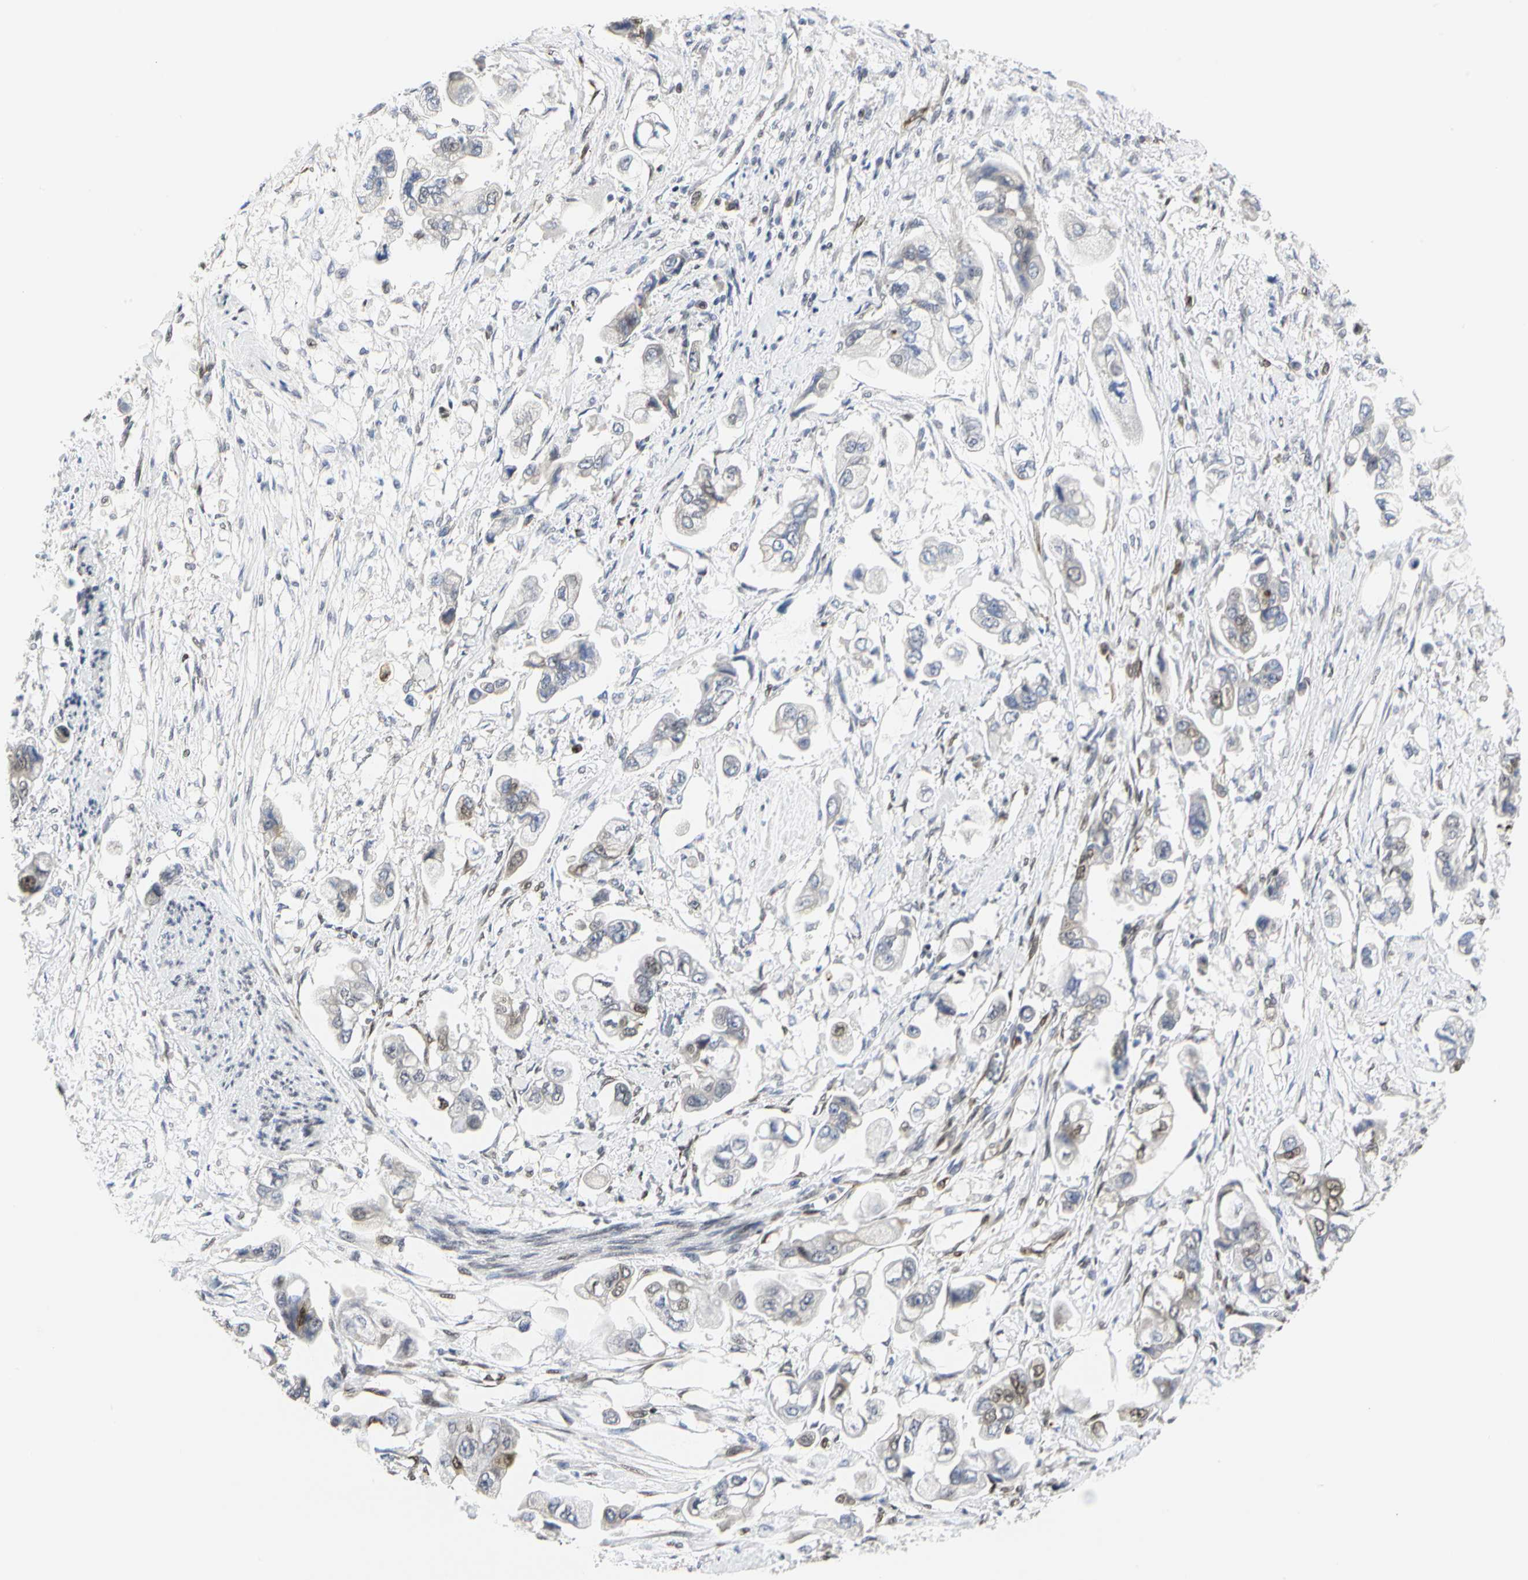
{"staining": {"intensity": "weak", "quantity": "<25%", "location": "nuclear"}, "tissue": "stomach cancer", "cell_type": "Tumor cells", "image_type": "cancer", "snomed": [{"axis": "morphology", "description": "Adenocarcinoma, NOS"}, {"axis": "topography", "description": "Stomach"}], "caption": "Tumor cells show no significant protein positivity in stomach adenocarcinoma.", "gene": "PRMT3", "patient": {"sex": "male", "age": 62}}